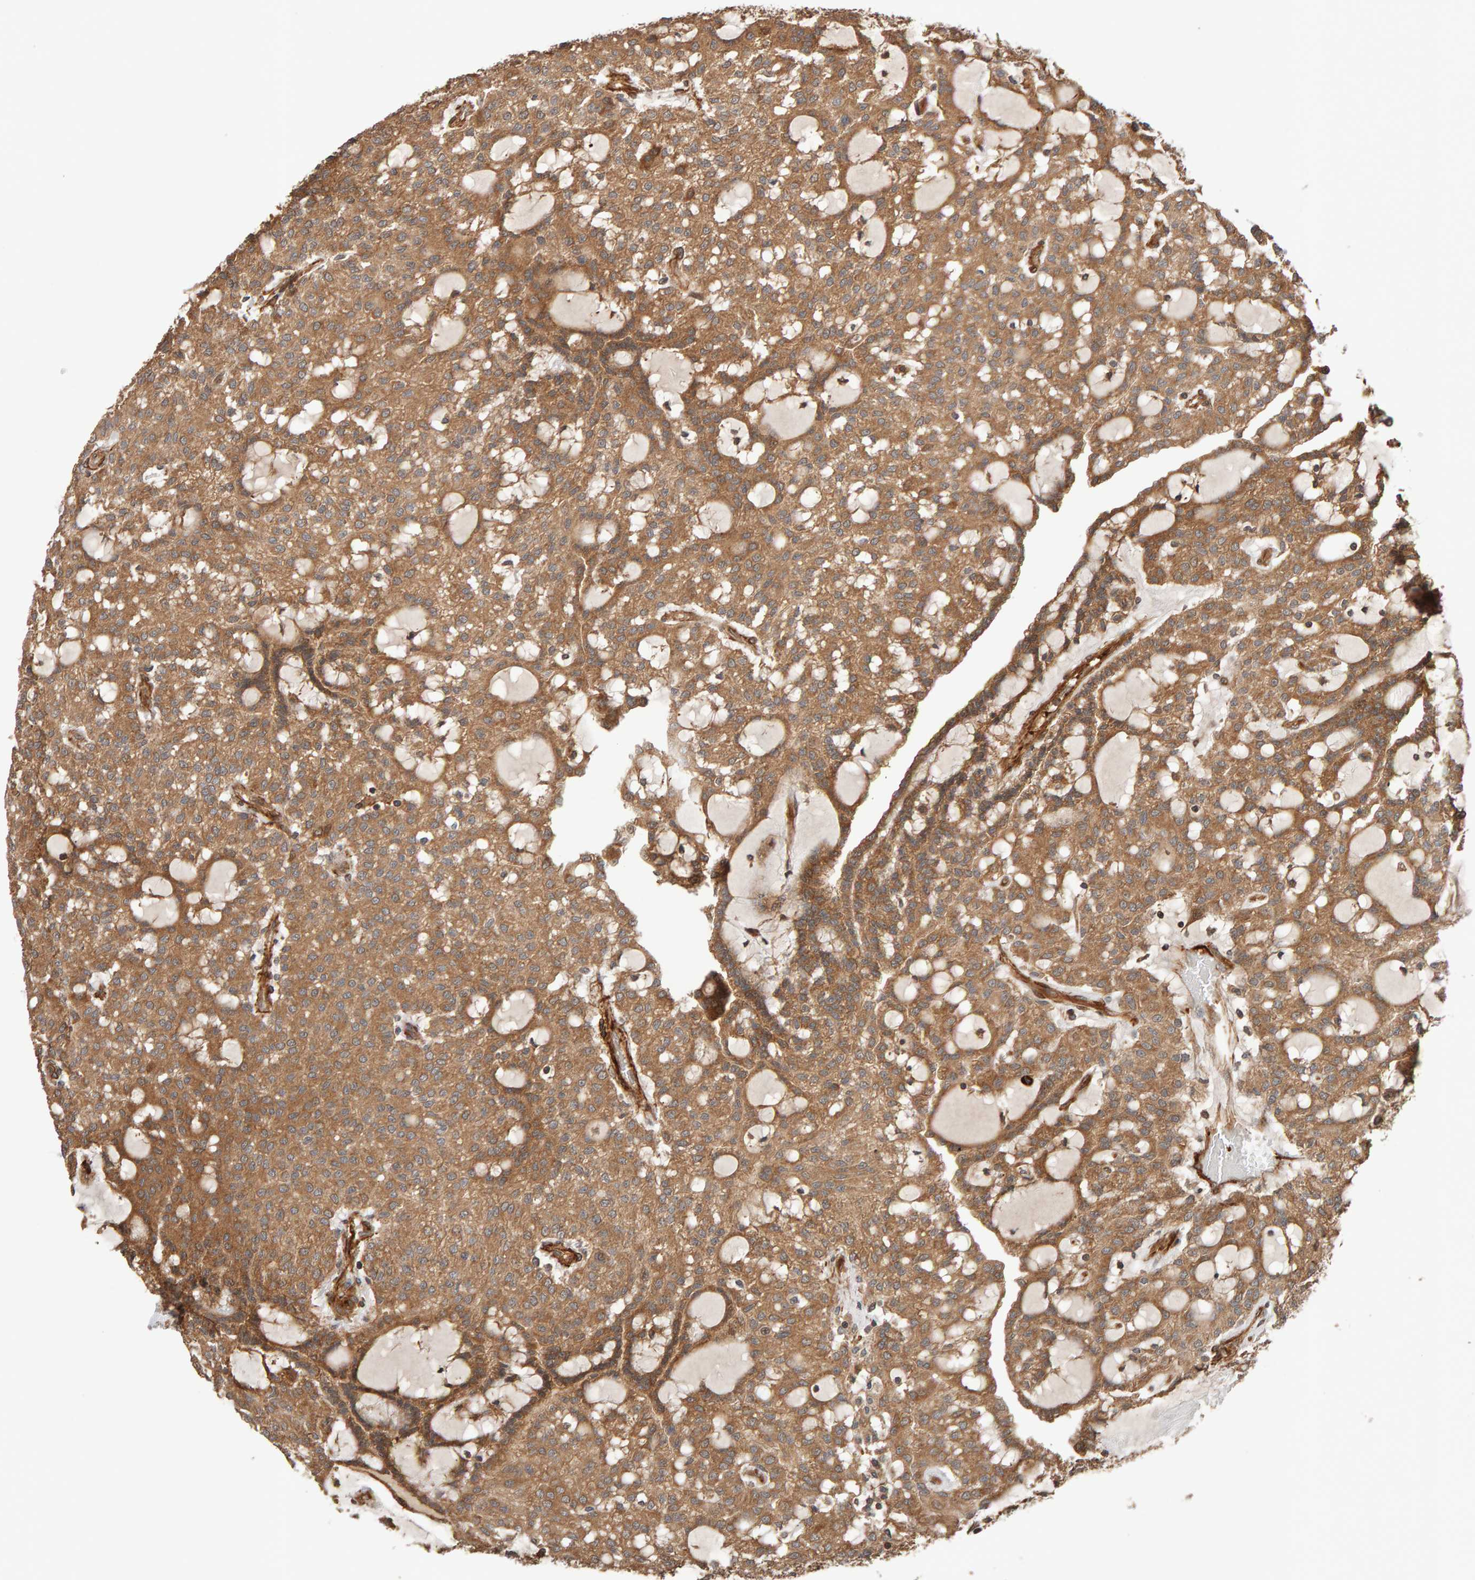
{"staining": {"intensity": "moderate", "quantity": ">75%", "location": "cytoplasmic/membranous"}, "tissue": "renal cancer", "cell_type": "Tumor cells", "image_type": "cancer", "snomed": [{"axis": "morphology", "description": "Adenocarcinoma, NOS"}, {"axis": "topography", "description": "Kidney"}], "caption": "This image demonstrates immunohistochemistry staining of human renal cancer, with medium moderate cytoplasmic/membranous expression in approximately >75% of tumor cells.", "gene": "SYNRG", "patient": {"sex": "male", "age": 63}}